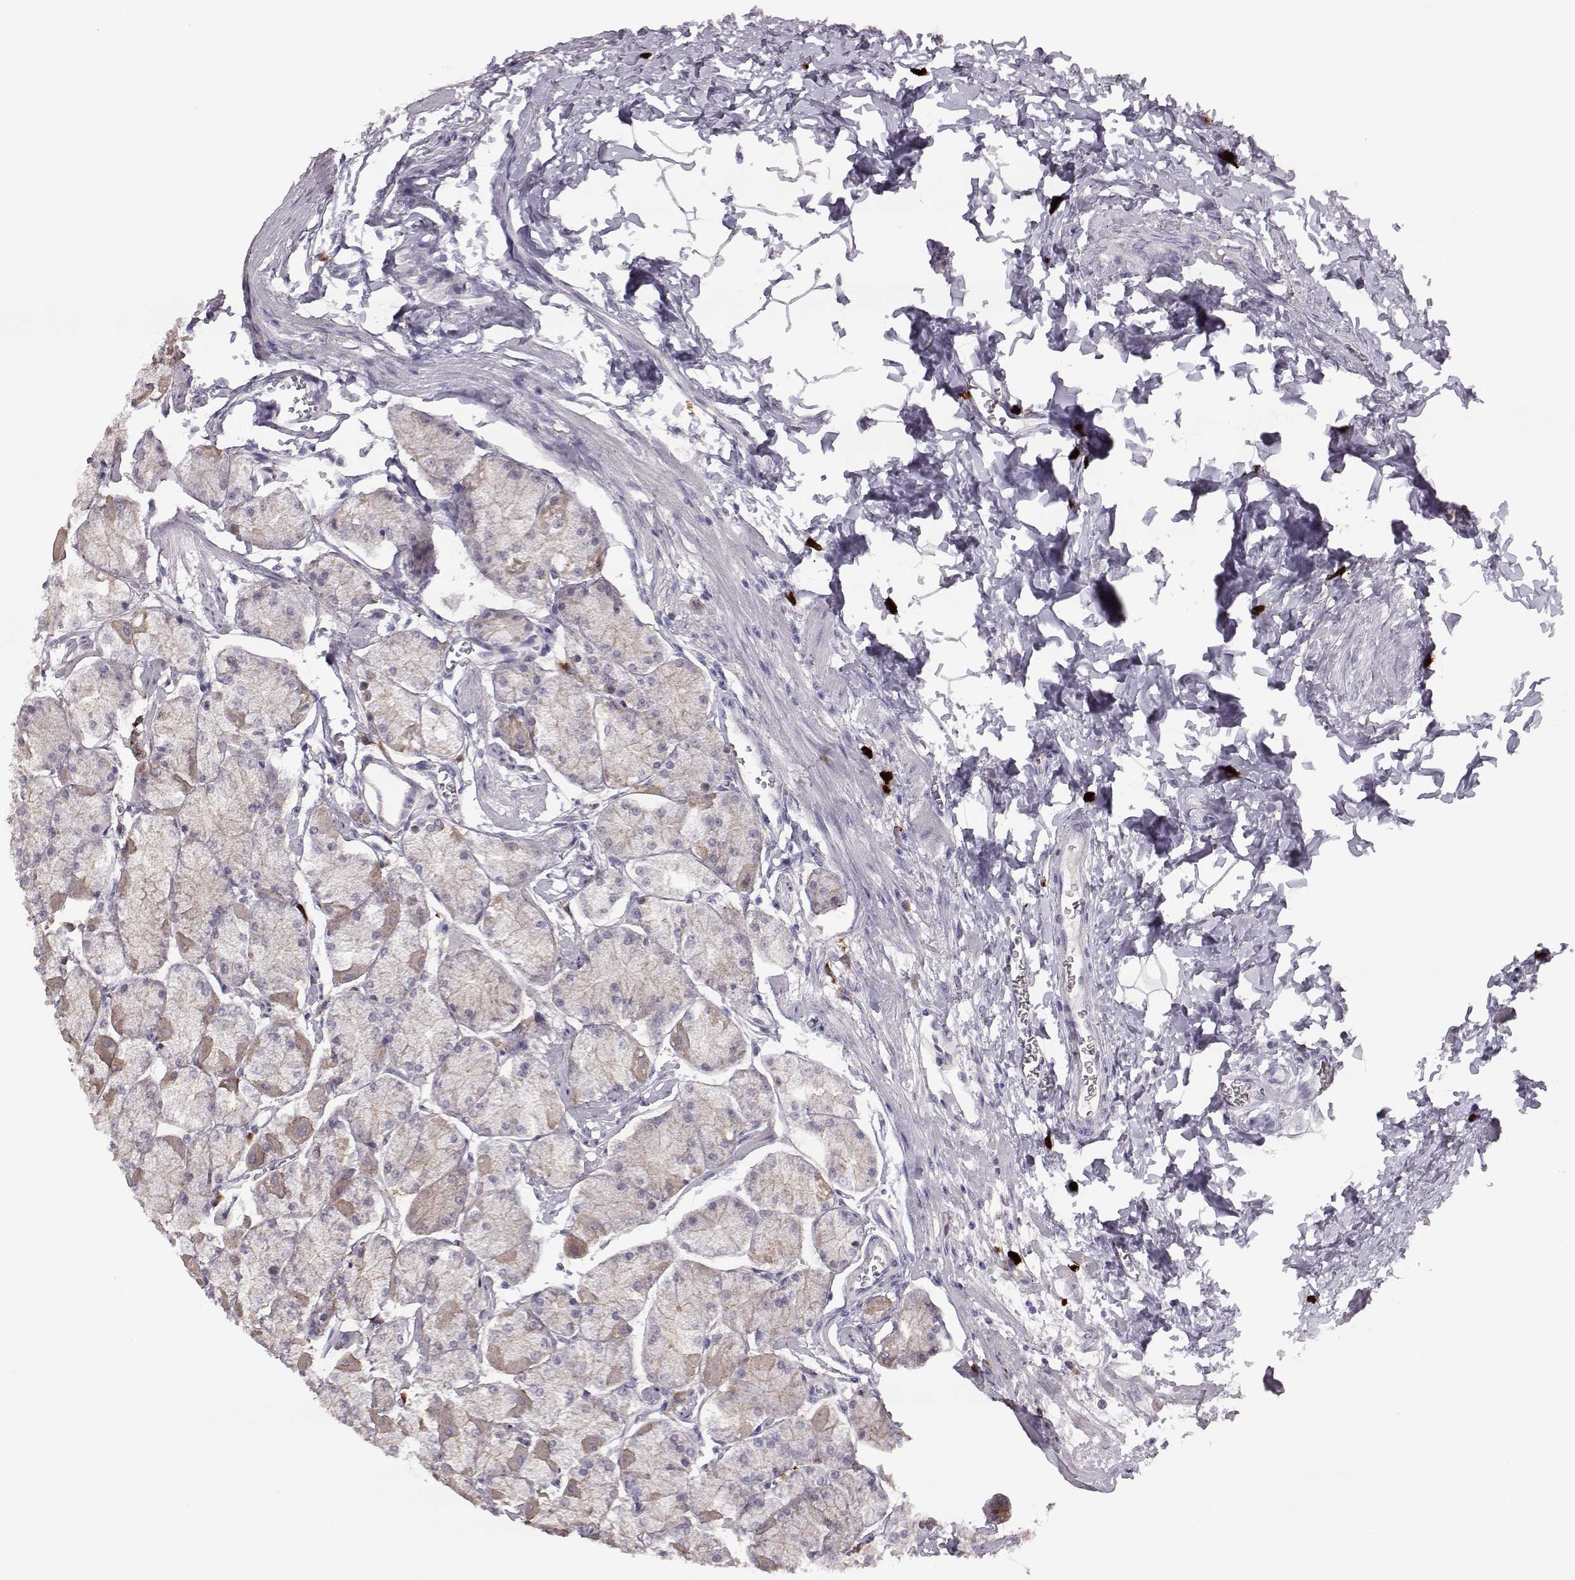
{"staining": {"intensity": "weak", "quantity": "25%-75%", "location": "cytoplasmic/membranous"}, "tissue": "stomach", "cell_type": "Glandular cells", "image_type": "normal", "snomed": [{"axis": "morphology", "description": "Normal tissue, NOS"}, {"axis": "topography", "description": "Stomach, upper"}], "caption": "Benign stomach exhibits weak cytoplasmic/membranous expression in approximately 25%-75% of glandular cells (Brightfield microscopy of DAB IHC at high magnification)..", "gene": "ADGRG5", "patient": {"sex": "male", "age": 60}}